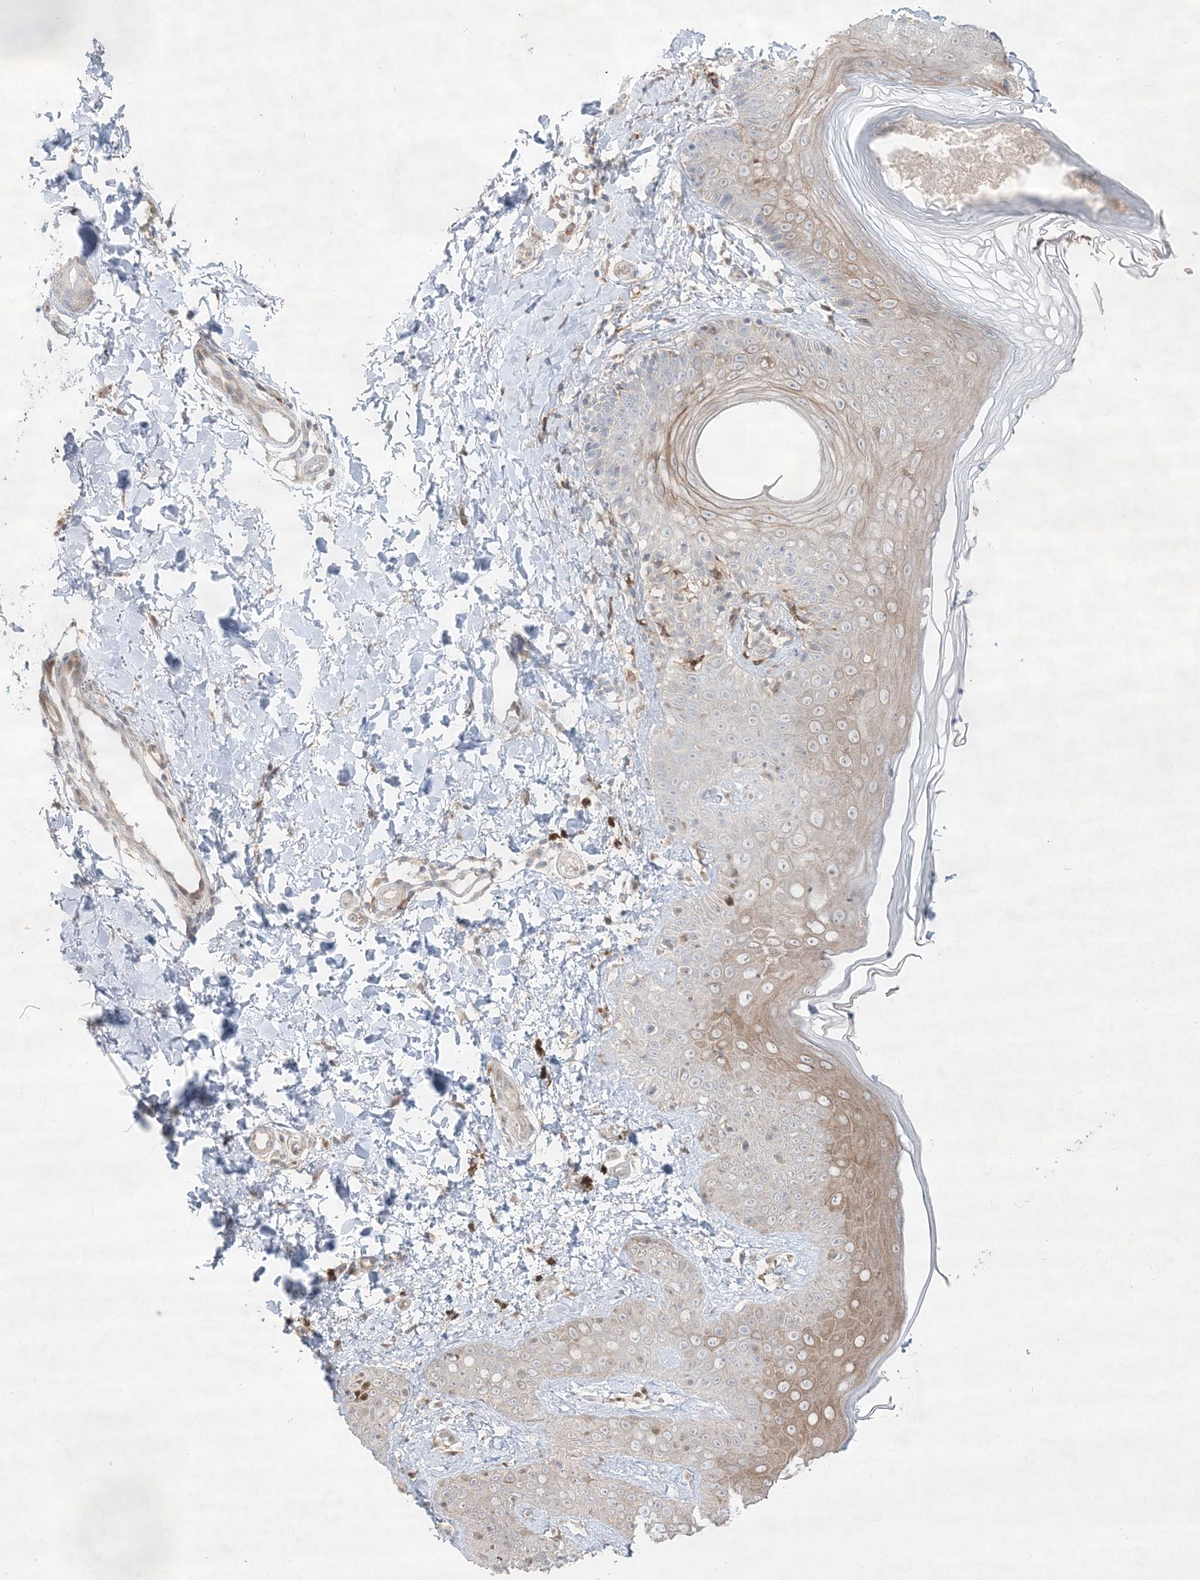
{"staining": {"intensity": "moderate", "quantity": "25%-75%", "location": "cytoplasmic/membranous"}, "tissue": "skin", "cell_type": "Fibroblasts", "image_type": "normal", "snomed": [{"axis": "morphology", "description": "Normal tissue, NOS"}, {"axis": "topography", "description": "Skin"}], "caption": "Protein expression analysis of normal skin displays moderate cytoplasmic/membranous staining in approximately 25%-75% of fibroblasts.", "gene": "CLNK", "patient": {"sex": "male", "age": 52}}